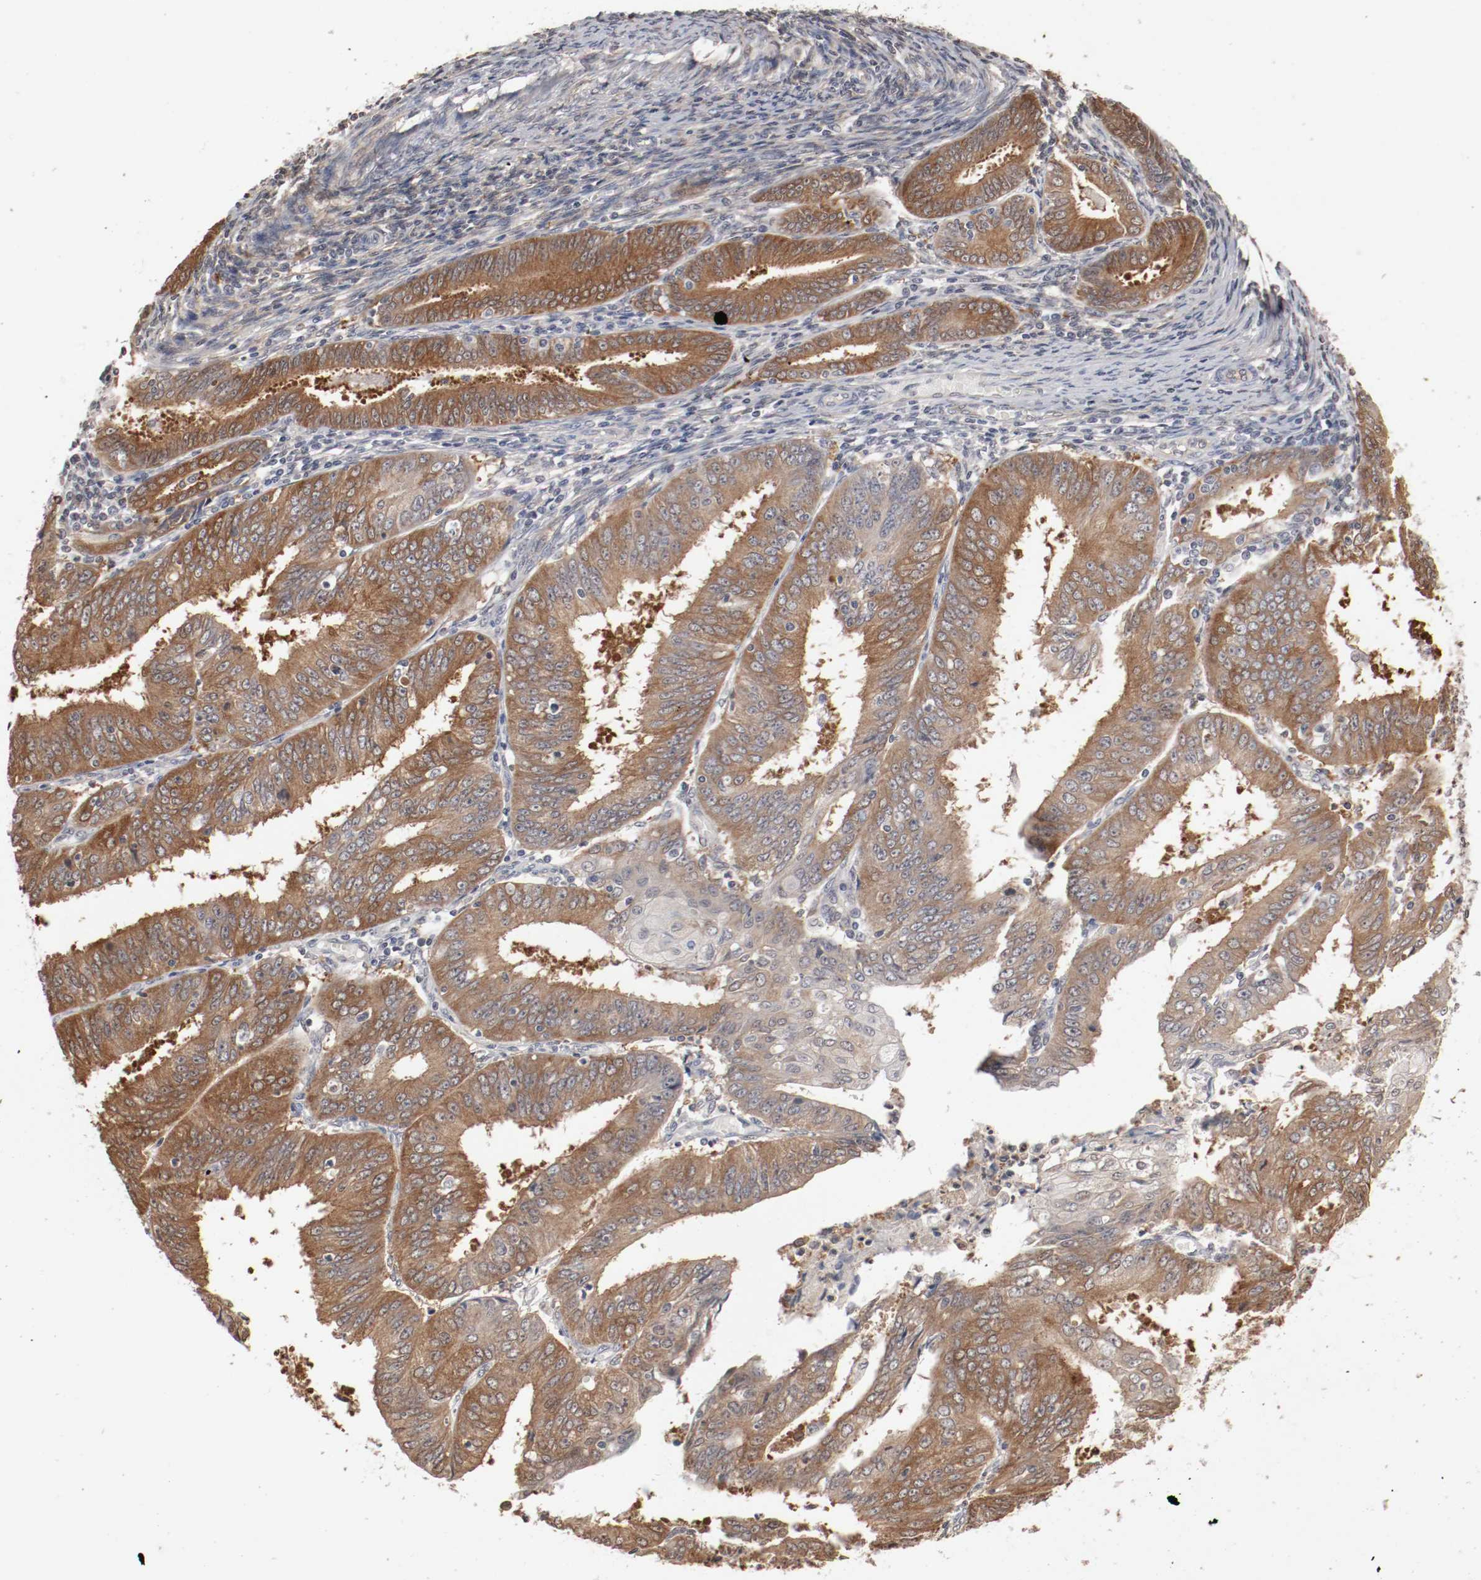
{"staining": {"intensity": "strong", "quantity": ">75%", "location": "cytoplasmic/membranous,nuclear"}, "tissue": "endometrial cancer", "cell_type": "Tumor cells", "image_type": "cancer", "snomed": [{"axis": "morphology", "description": "Adenocarcinoma, NOS"}, {"axis": "topography", "description": "Endometrium"}], "caption": "Immunohistochemistry (IHC) micrograph of human endometrial cancer (adenocarcinoma) stained for a protein (brown), which reveals high levels of strong cytoplasmic/membranous and nuclear positivity in about >75% of tumor cells.", "gene": "WASL", "patient": {"sex": "female", "age": 42}}